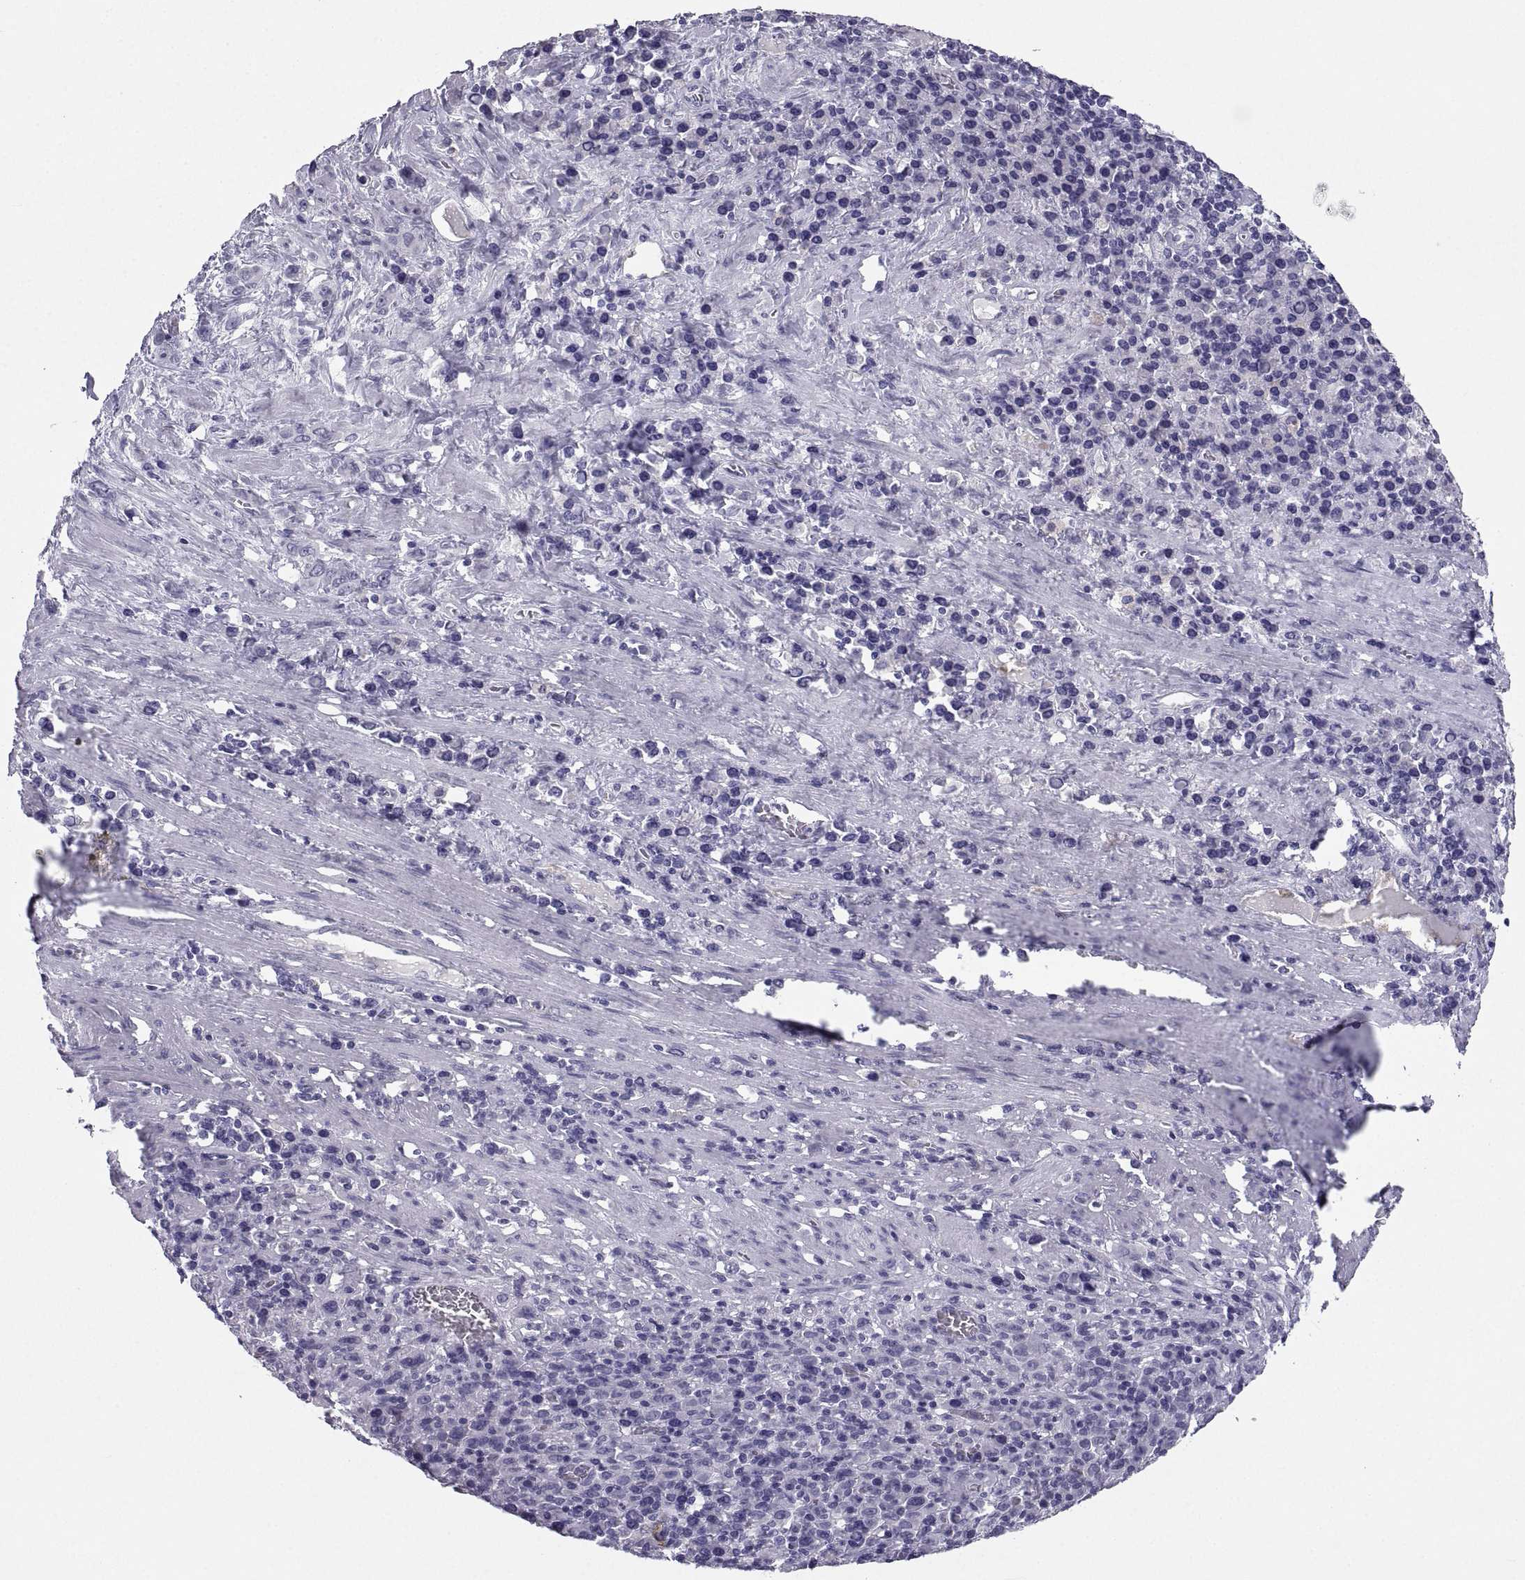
{"staining": {"intensity": "negative", "quantity": "none", "location": "none"}, "tissue": "stomach cancer", "cell_type": "Tumor cells", "image_type": "cancer", "snomed": [{"axis": "morphology", "description": "Adenocarcinoma, NOS"}, {"axis": "topography", "description": "Stomach, upper"}], "caption": "This is an immunohistochemistry (IHC) micrograph of adenocarcinoma (stomach). There is no positivity in tumor cells.", "gene": "PCSK1N", "patient": {"sex": "male", "age": 75}}